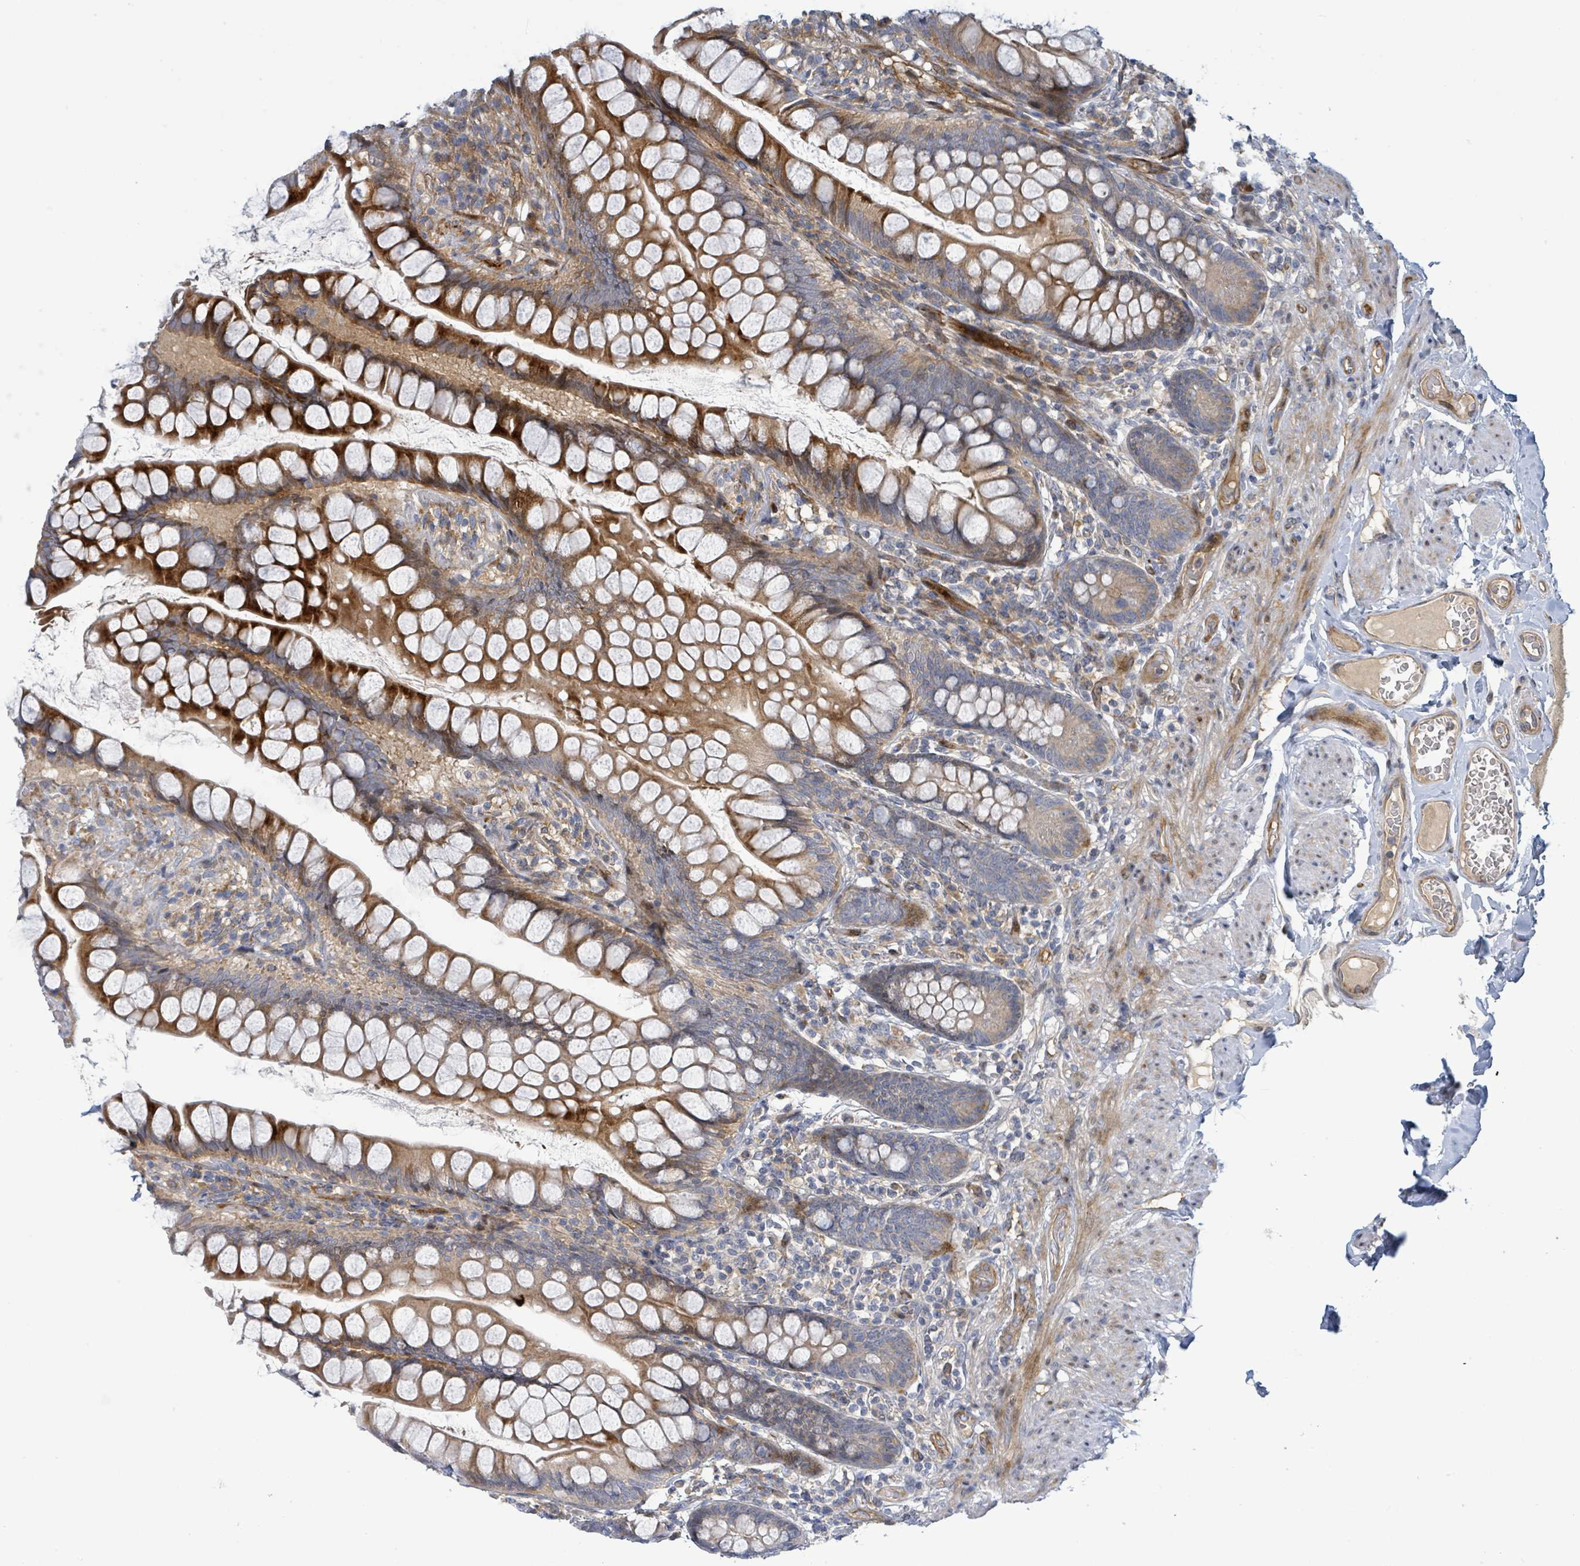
{"staining": {"intensity": "strong", "quantity": ">75%", "location": "cytoplasmic/membranous"}, "tissue": "small intestine", "cell_type": "Glandular cells", "image_type": "normal", "snomed": [{"axis": "morphology", "description": "Normal tissue, NOS"}, {"axis": "topography", "description": "Small intestine"}], "caption": "Immunohistochemistry (IHC) of benign small intestine reveals high levels of strong cytoplasmic/membranous staining in about >75% of glandular cells.", "gene": "CFAP210", "patient": {"sex": "male", "age": 70}}